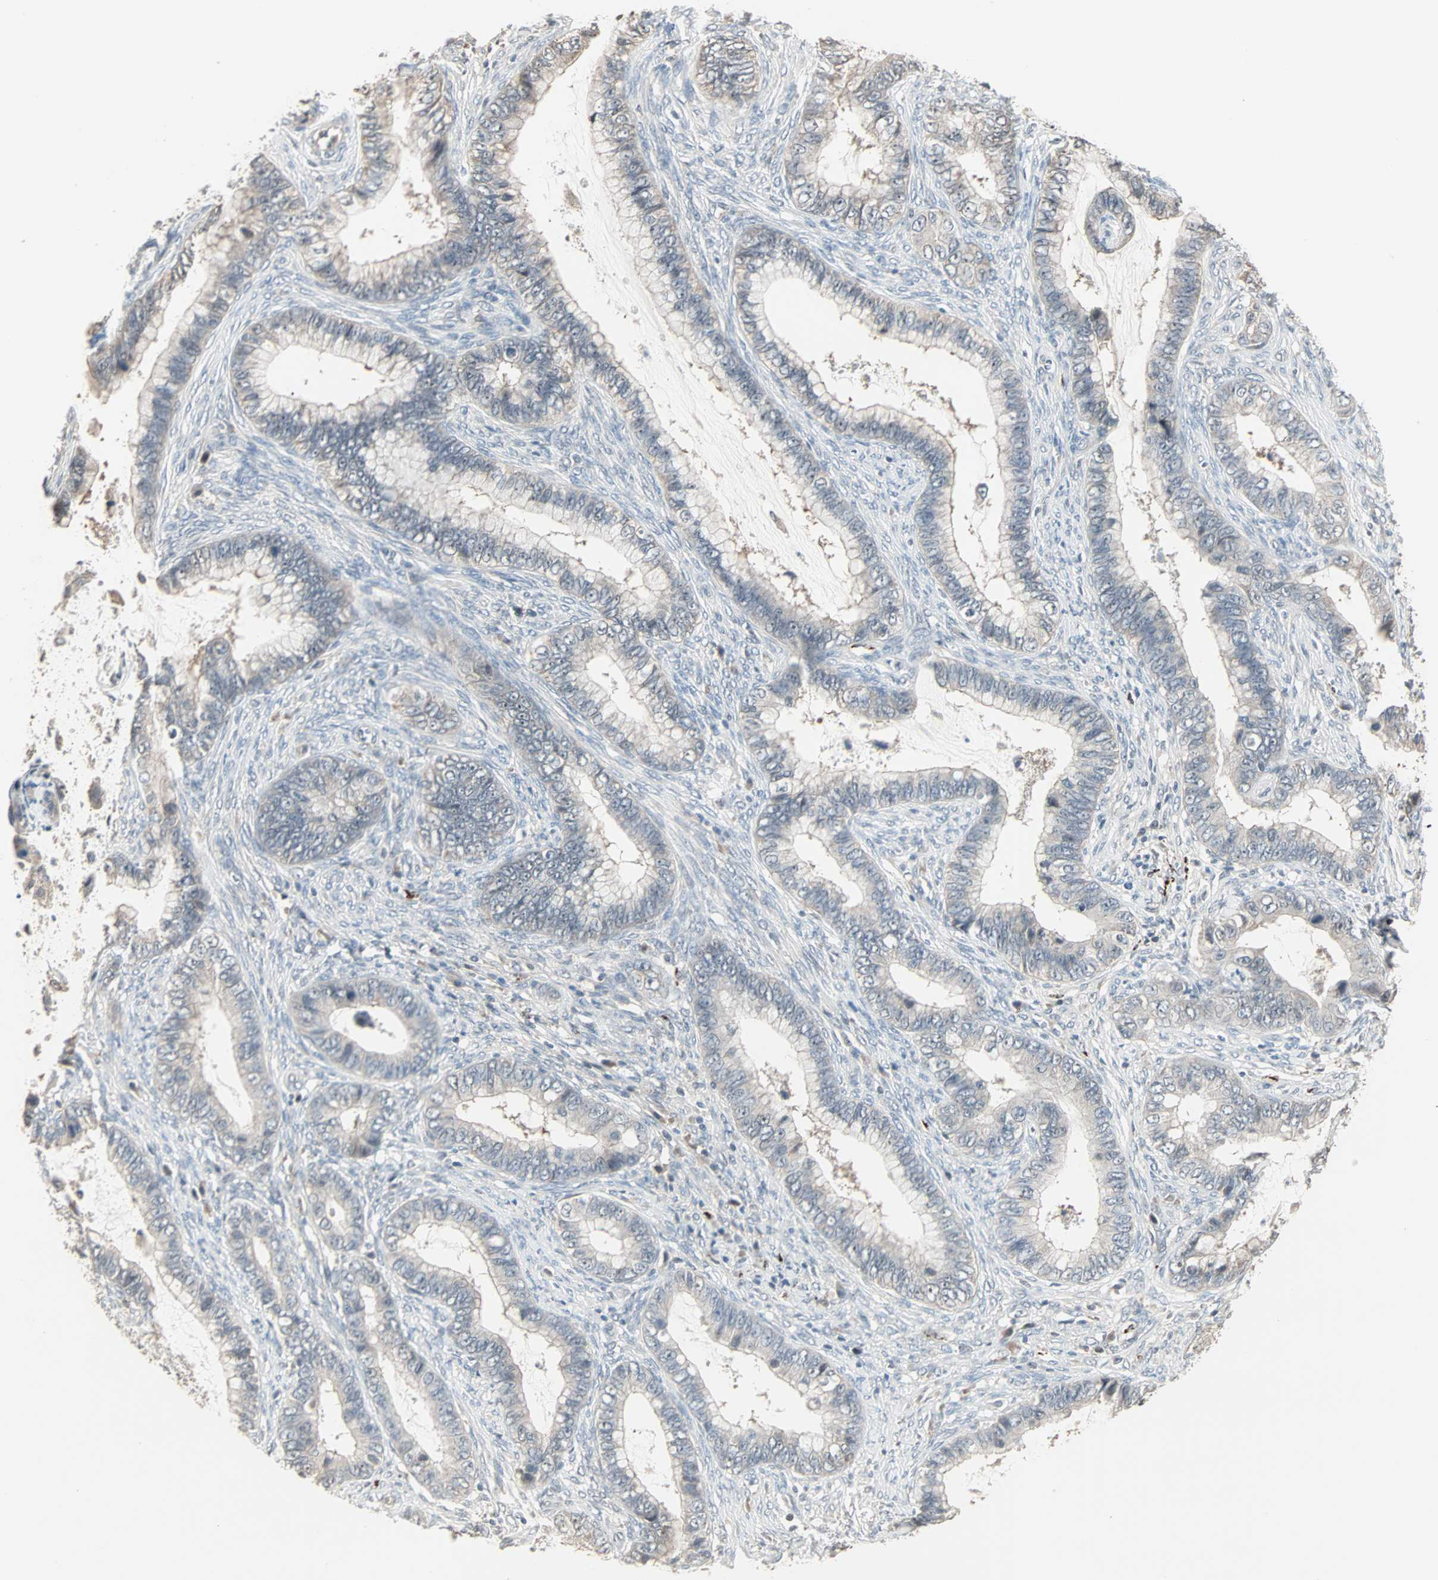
{"staining": {"intensity": "weak", "quantity": "25%-75%", "location": "cytoplasmic/membranous"}, "tissue": "cervical cancer", "cell_type": "Tumor cells", "image_type": "cancer", "snomed": [{"axis": "morphology", "description": "Adenocarcinoma, NOS"}, {"axis": "topography", "description": "Cervix"}], "caption": "Protein staining of cervical adenocarcinoma tissue exhibits weak cytoplasmic/membranous staining in approximately 25%-75% of tumor cells.", "gene": "KDM4A", "patient": {"sex": "female", "age": 44}}